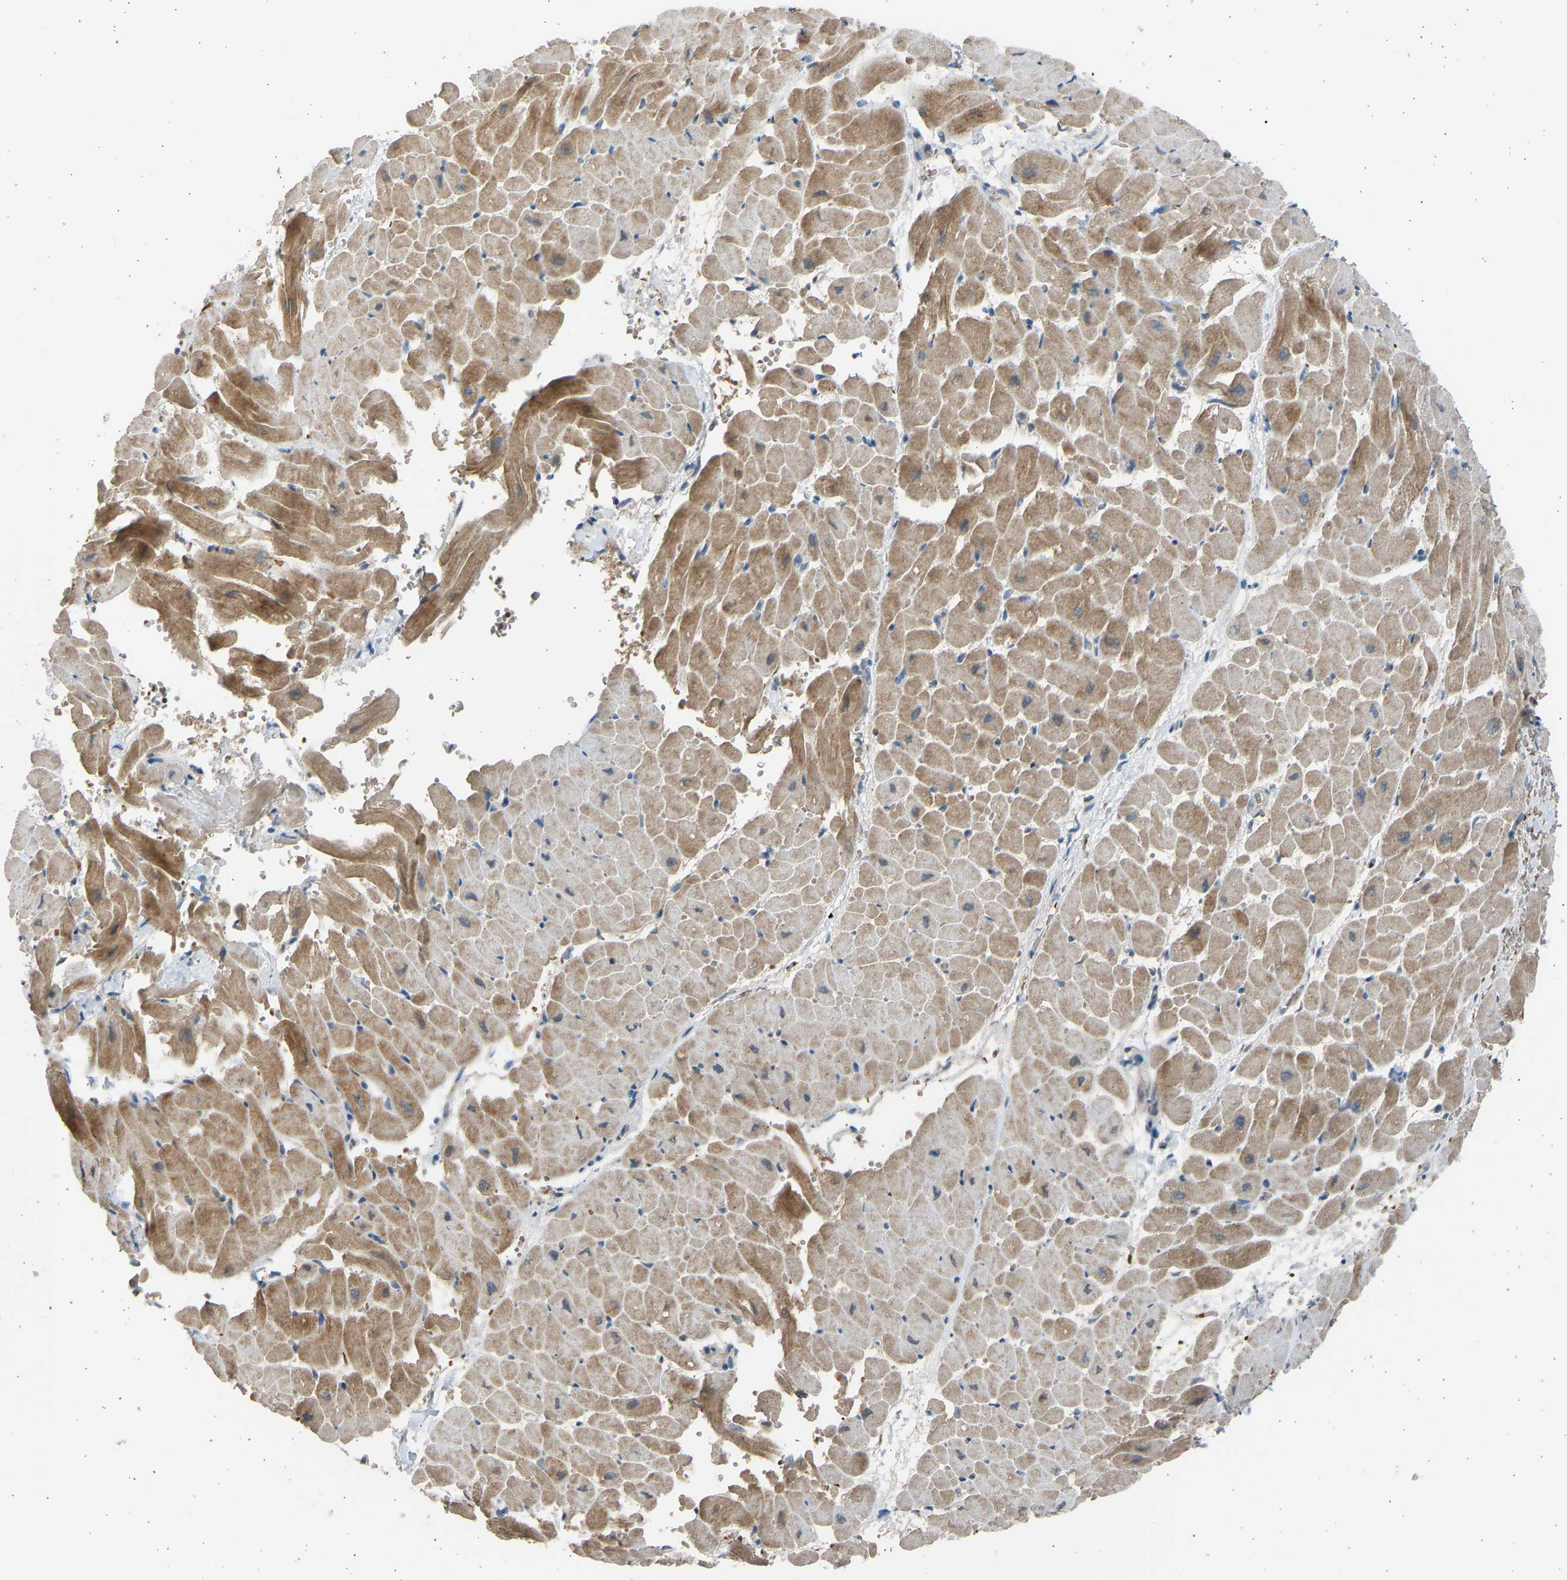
{"staining": {"intensity": "moderate", "quantity": ">75%", "location": "cytoplasmic/membranous"}, "tissue": "heart muscle", "cell_type": "Cardiomyocytes", "image_type": "normal", "snomed": [{"axis": "morphology", "description": "Normal tissue, NOS"}, {"axis": "topography", "description": "Heart"}], "caption": "Benign heart muscle displays moderate cytoplasmic/membranous expression in about >75% of cardiomyocytes The protein is stained brown, and the nuclei are stained in blue (DAB (3,3'-diaminobenzidine) IHC with brightfield microscopy, high magnification)..", "gene": "BIRC2", "patient": {"sex": "male", "age": 45}}